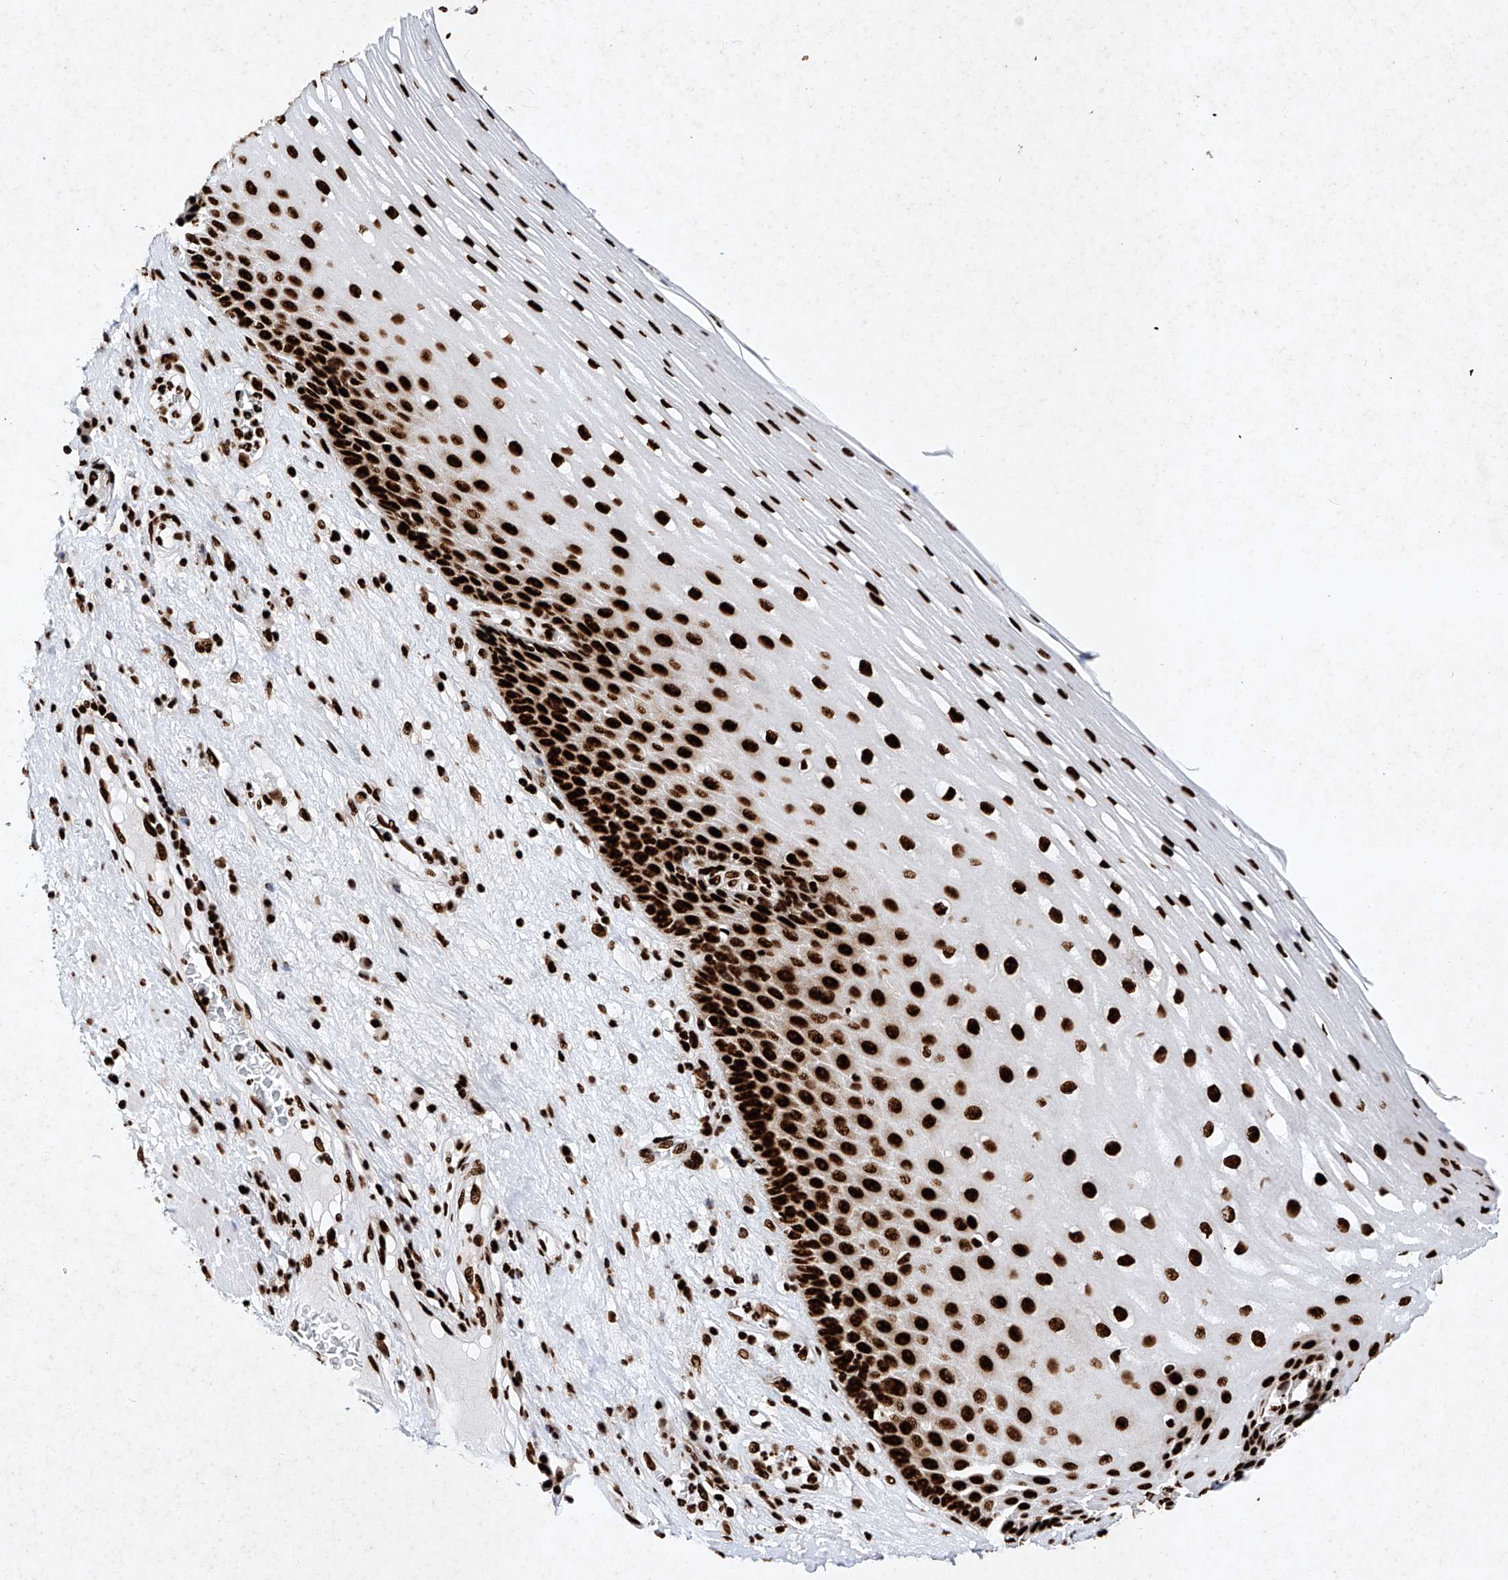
{"staining": {"intensity": "strong", "quantity": ">75%", "location": "nuclear"}, "tissue": "esophagus", "cell_type": "Squamous epithelial cells", "image_type": "normal", "snomed": [{"axis": "morphology", "description": "Normal tissue, NOS"}, {"axis": "topography", "description": "Esophagus"}], "caption": "Brown immunohistochemical staining in benign human esophagus displays strong nuclear positivity in about >75% of squamous epithelial cells. The staining was performed using DAB, with brown indicating positive protein expression. Nuclei are stained blue with hematoxylin.", "gene": "SRSF6", "patient": {"sex": "male", "age": 62}}